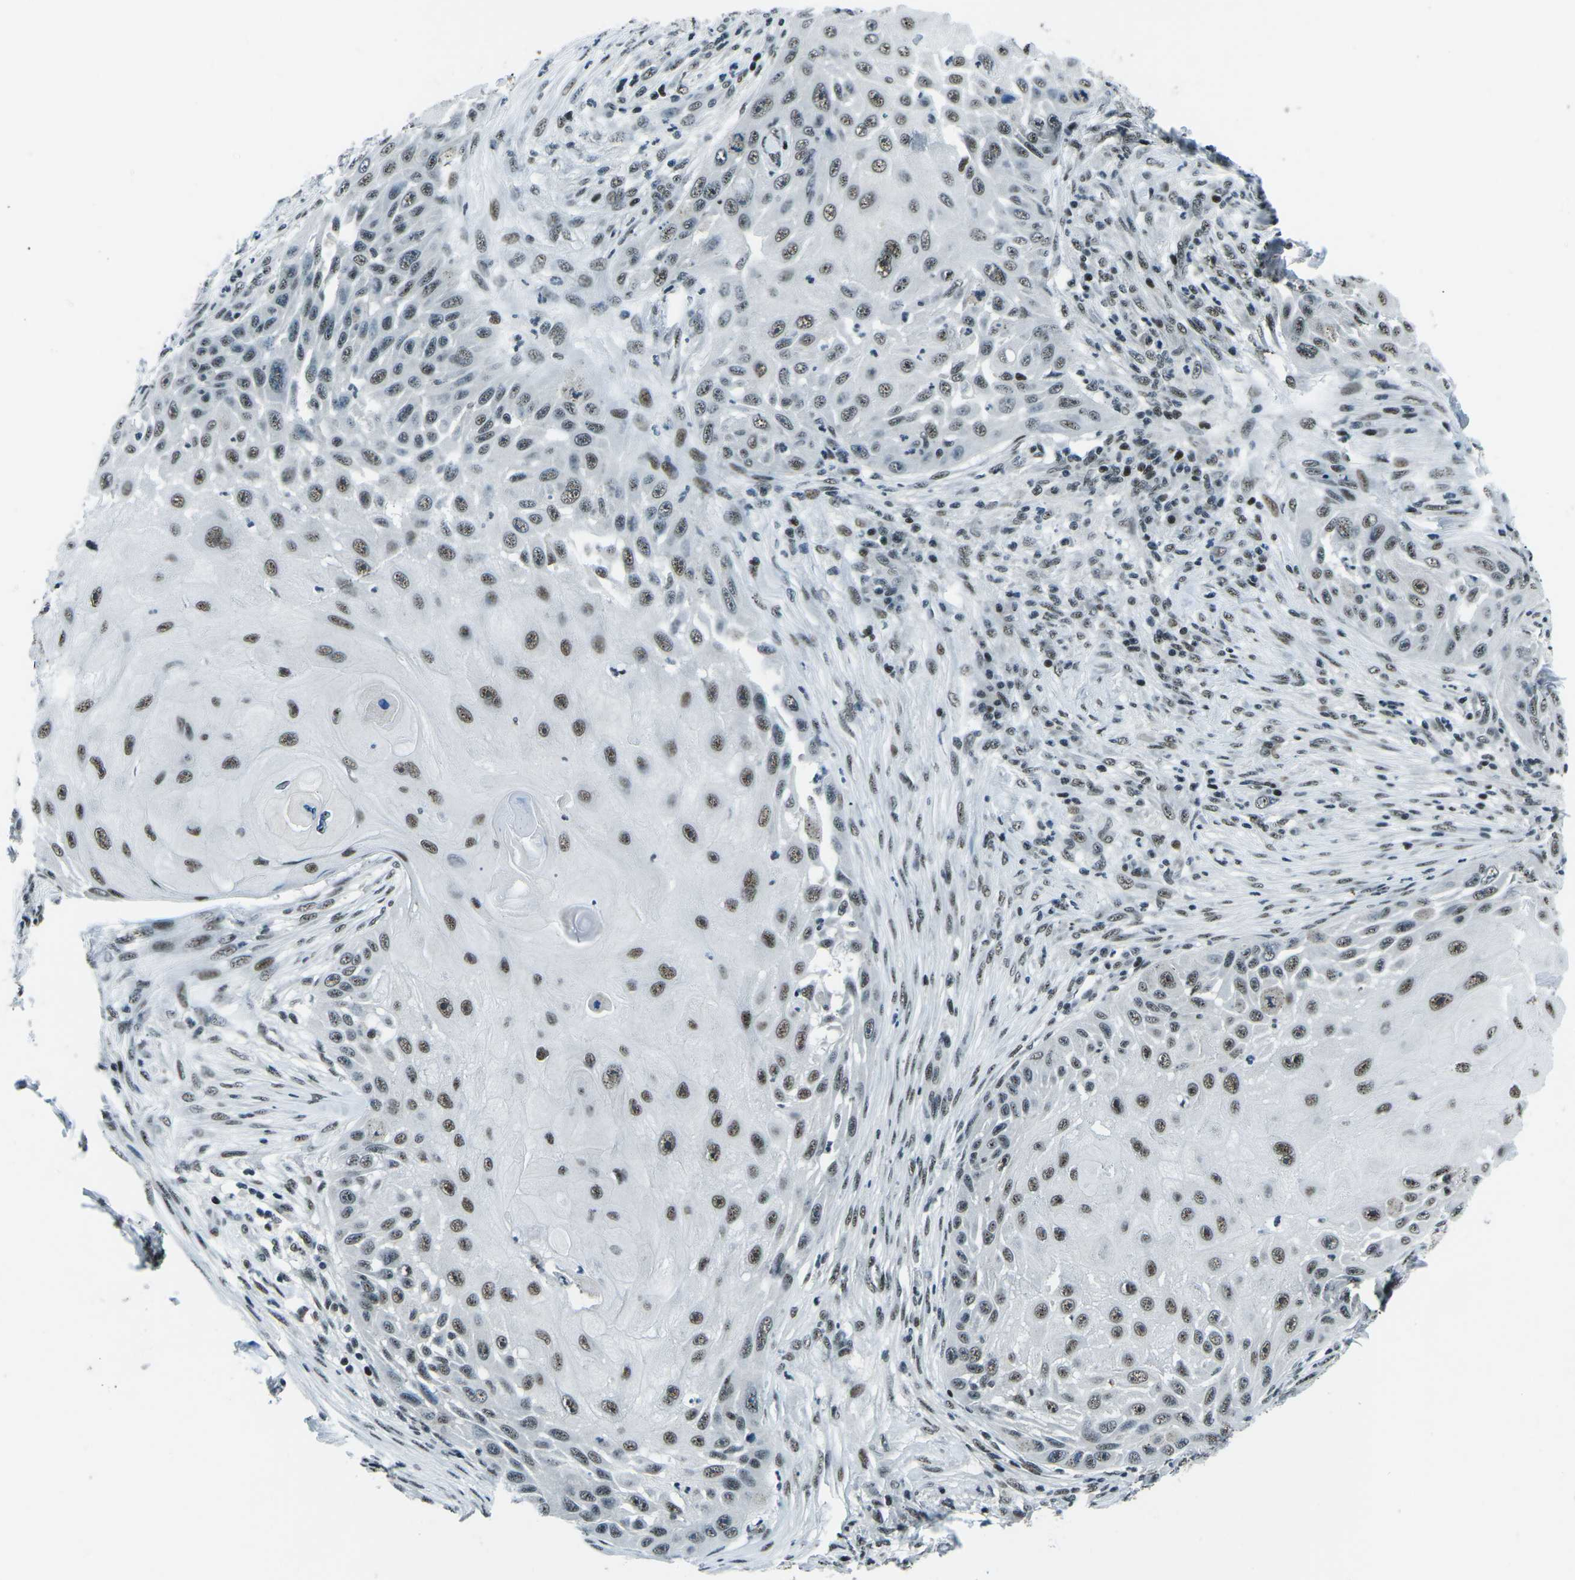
{"staining": {"intensity": "moderate", "quantity": ">75%", "location": "nuclear"}, "tissue": "skin cancer", "cell_type": "Tumor cells", "image_type": "cancer", "snomed": [{"axis": "morphology", "description": "Squamous cell carcinoma, NOS"}, {"axis": "topography", "description": "Skin"}], "caption": "An image of human skin cancer (squamous cell carcinoma) stained for a protein shows moderate nuclear brown staining in tumor cells.", "gene": "RBL2", "patient": {"sex": "female", "age": 44}}